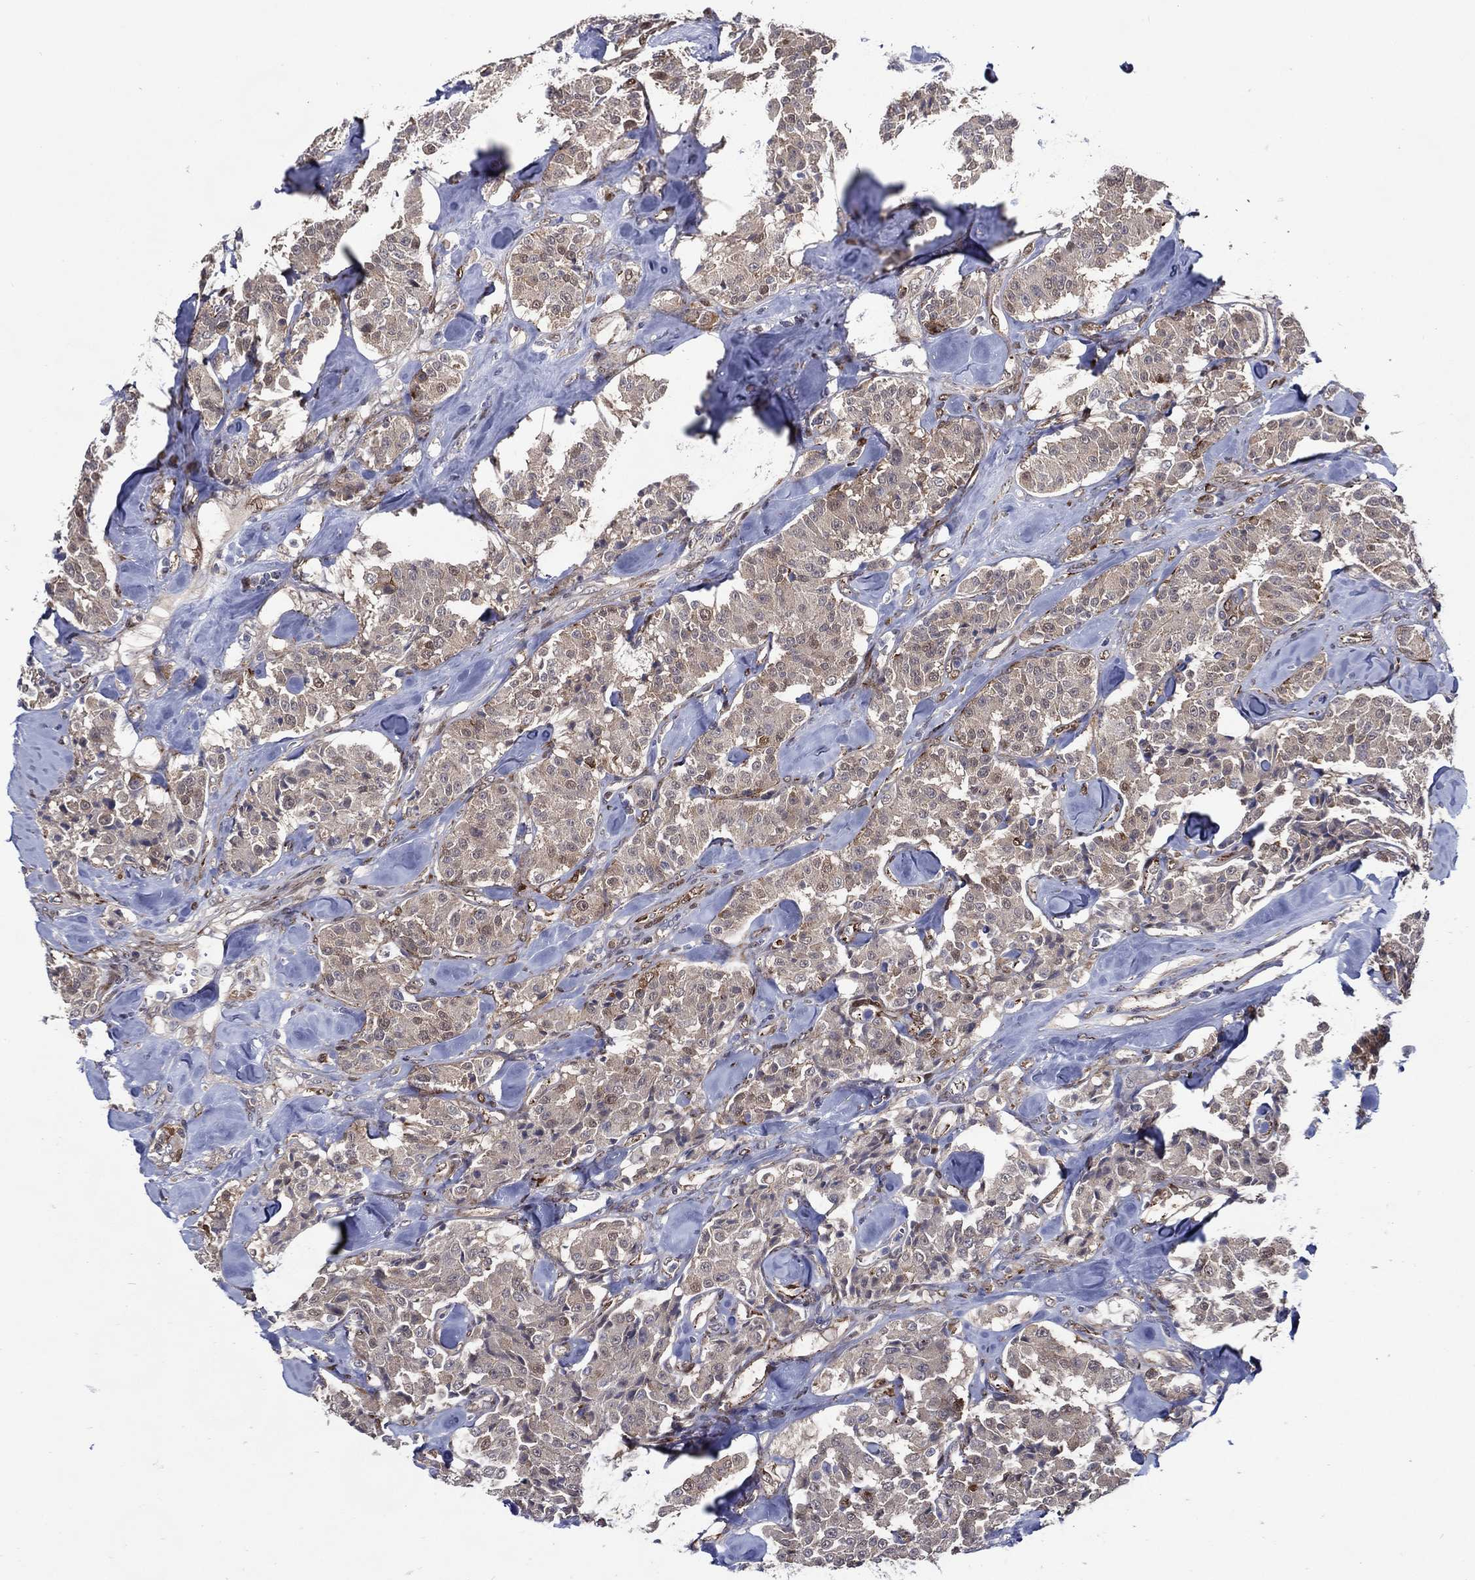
{"staining": {"intensity": "negative", "quantity": "none", "location": "none"}, "tissue": "carcinoid", "cell_type": "Tumor cells", "image_type": "cancer", "snomed": [{"axis": "morphology", "description": "Carcinoid, malignant, NOS"}, {"axis": "topography", "description": "Pancreas"}], "caption": "IHC photomicrograph of neoplastic tissue: human carcinoid stained with DAB (3,3'-diaminobenzidine) shows no significant protein expression in tumor cells.", "gene": "ARHGAP11A", "patient": {"sex": "male", "age": 41}}